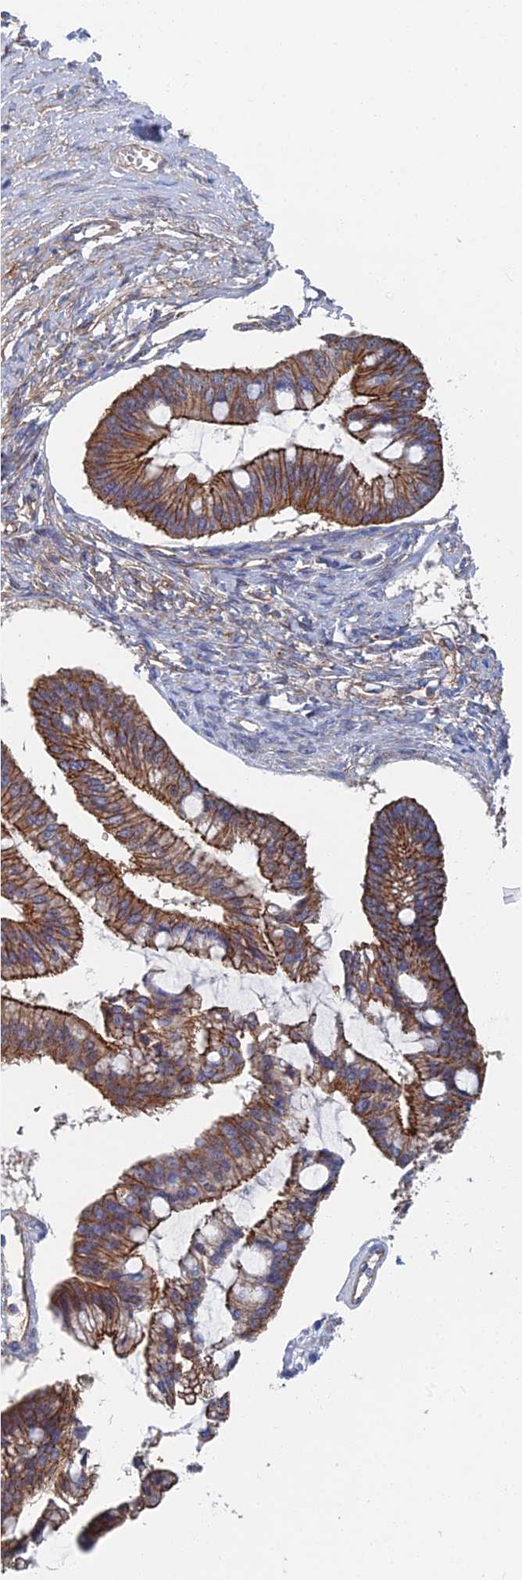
{"staining": {"intensity": "moderate", "quantity": ">75%", "location": "cytoplasmic/membranous"}, "tissue": "ovarian cancer", "cell_type": "Tumor cells", "image_type": "cancer", "snomed": [{"axis": "morphology", "description": "Cystadenocarcinoma, mucinous, NOS"}, {"axis": "topography", "description": "Ovary"}], "caption": "This micrograph reveals IHC staining of ovarian cancer (mucinous cystadenocarcinoma), with medium moderate cytoplasmic/membranous staining in approximately >75% of tumor cells.", "gene": "SNX11", "patient": {"sex": "female", "age": 73}}